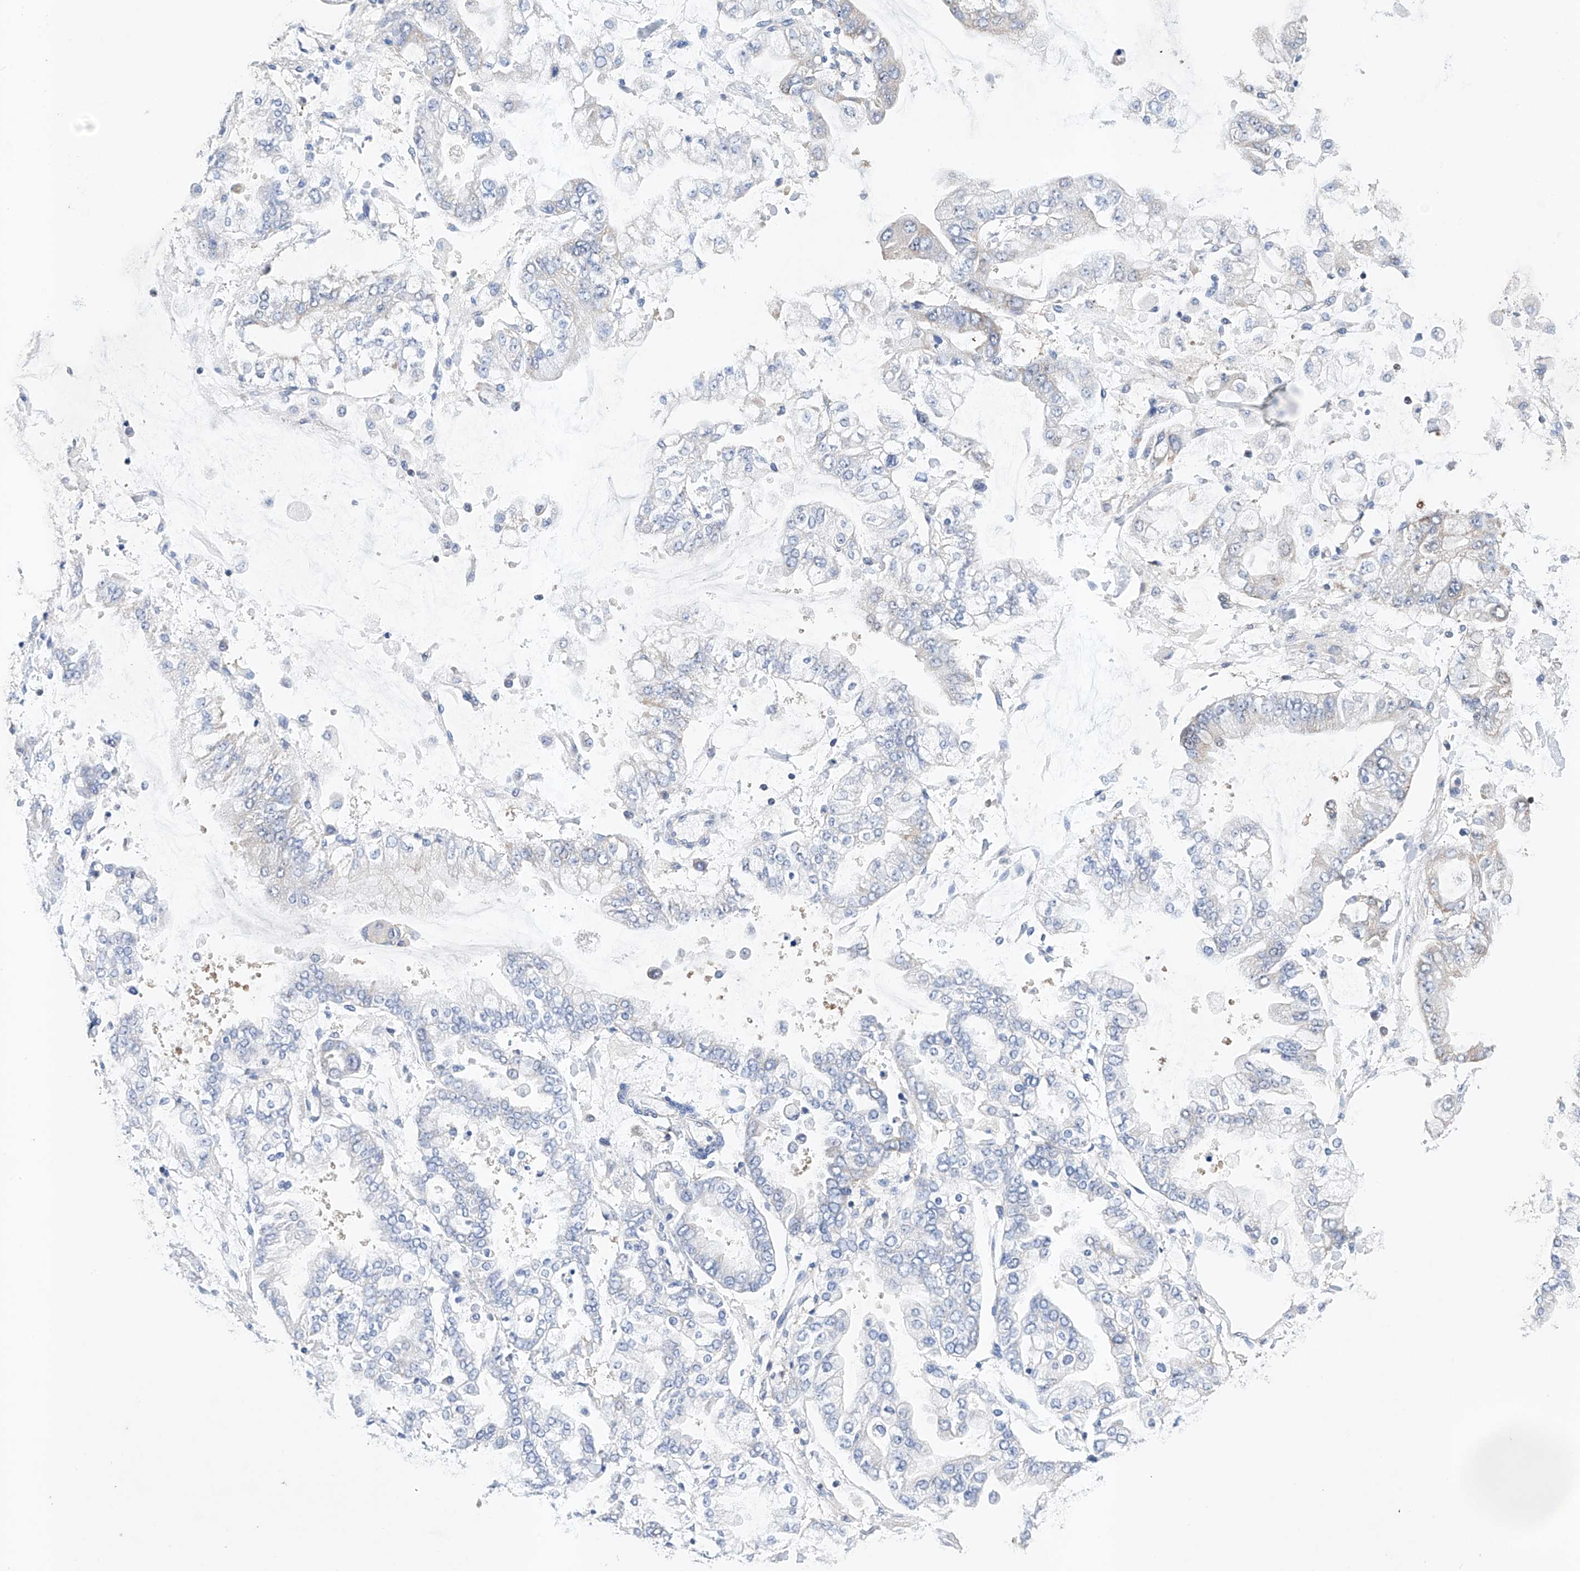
{"staining": {"intensity": "weak", "quantity": "<25%", "location": "cytoplasmic/membranous"}, "tissue": "stomach cancer", "cell_type": "Tumor cells", "image_type": "cancer", "snomed": [{"axis": "morphology", "description": "Normal tissue, NOS"}, {"axis": "morphology", "description": "Adenocarcinoma, NOS"}, {"axis": "topography", "description": "Stomach, upper"}, {"axis": "topography", "description": "Stomach"}], "caption": "The histopathology image demonstrates no significant positivity in tumor cells of stomach cancer (adenocarcinoma).", "gene": "TIMM23", "patient": {"sex": "male", "age": 76}}